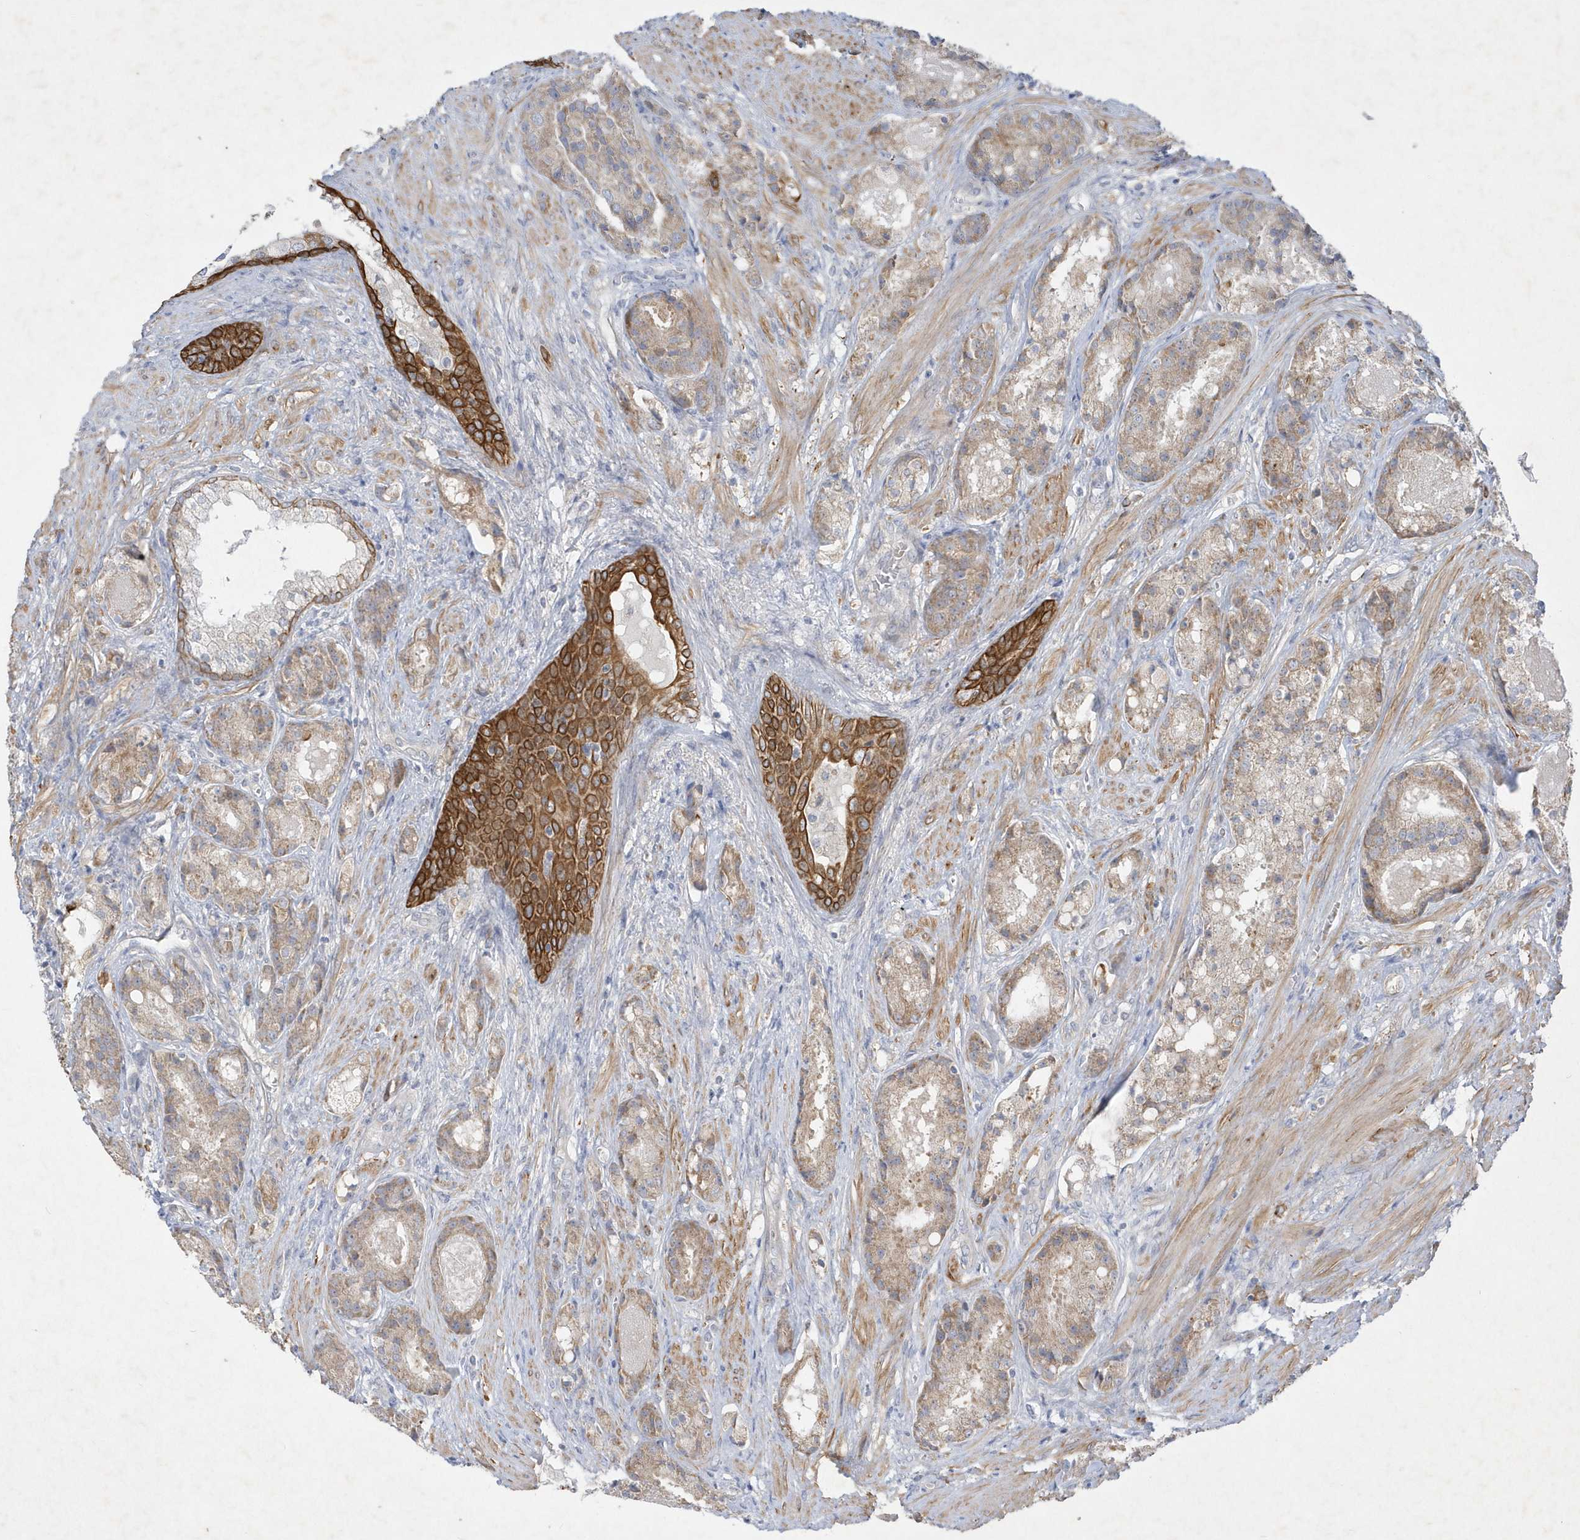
{"staining": {"intensity": "weak", "quantity": ">75%", "location": "cytoplasmic/membranous"}, "tissue": "prostate cancer", "cell_type": "Tumor cells", "image_type": "cancer", "snomed": [{"axis": "morphology", "description": "Adenocarcinoma, High grade"}, {"axis": "topography", "description": "Prostate"}], "caption": "Human prostate cancer (adenocarcinoma (high-grade)) stained for a protein (brown) reveals weak cytoplasmic/membranous positive staining in approximately >75% of tumor cells.", "gene": "LARS1", "patient": {"sex": "male", "age": 60}}